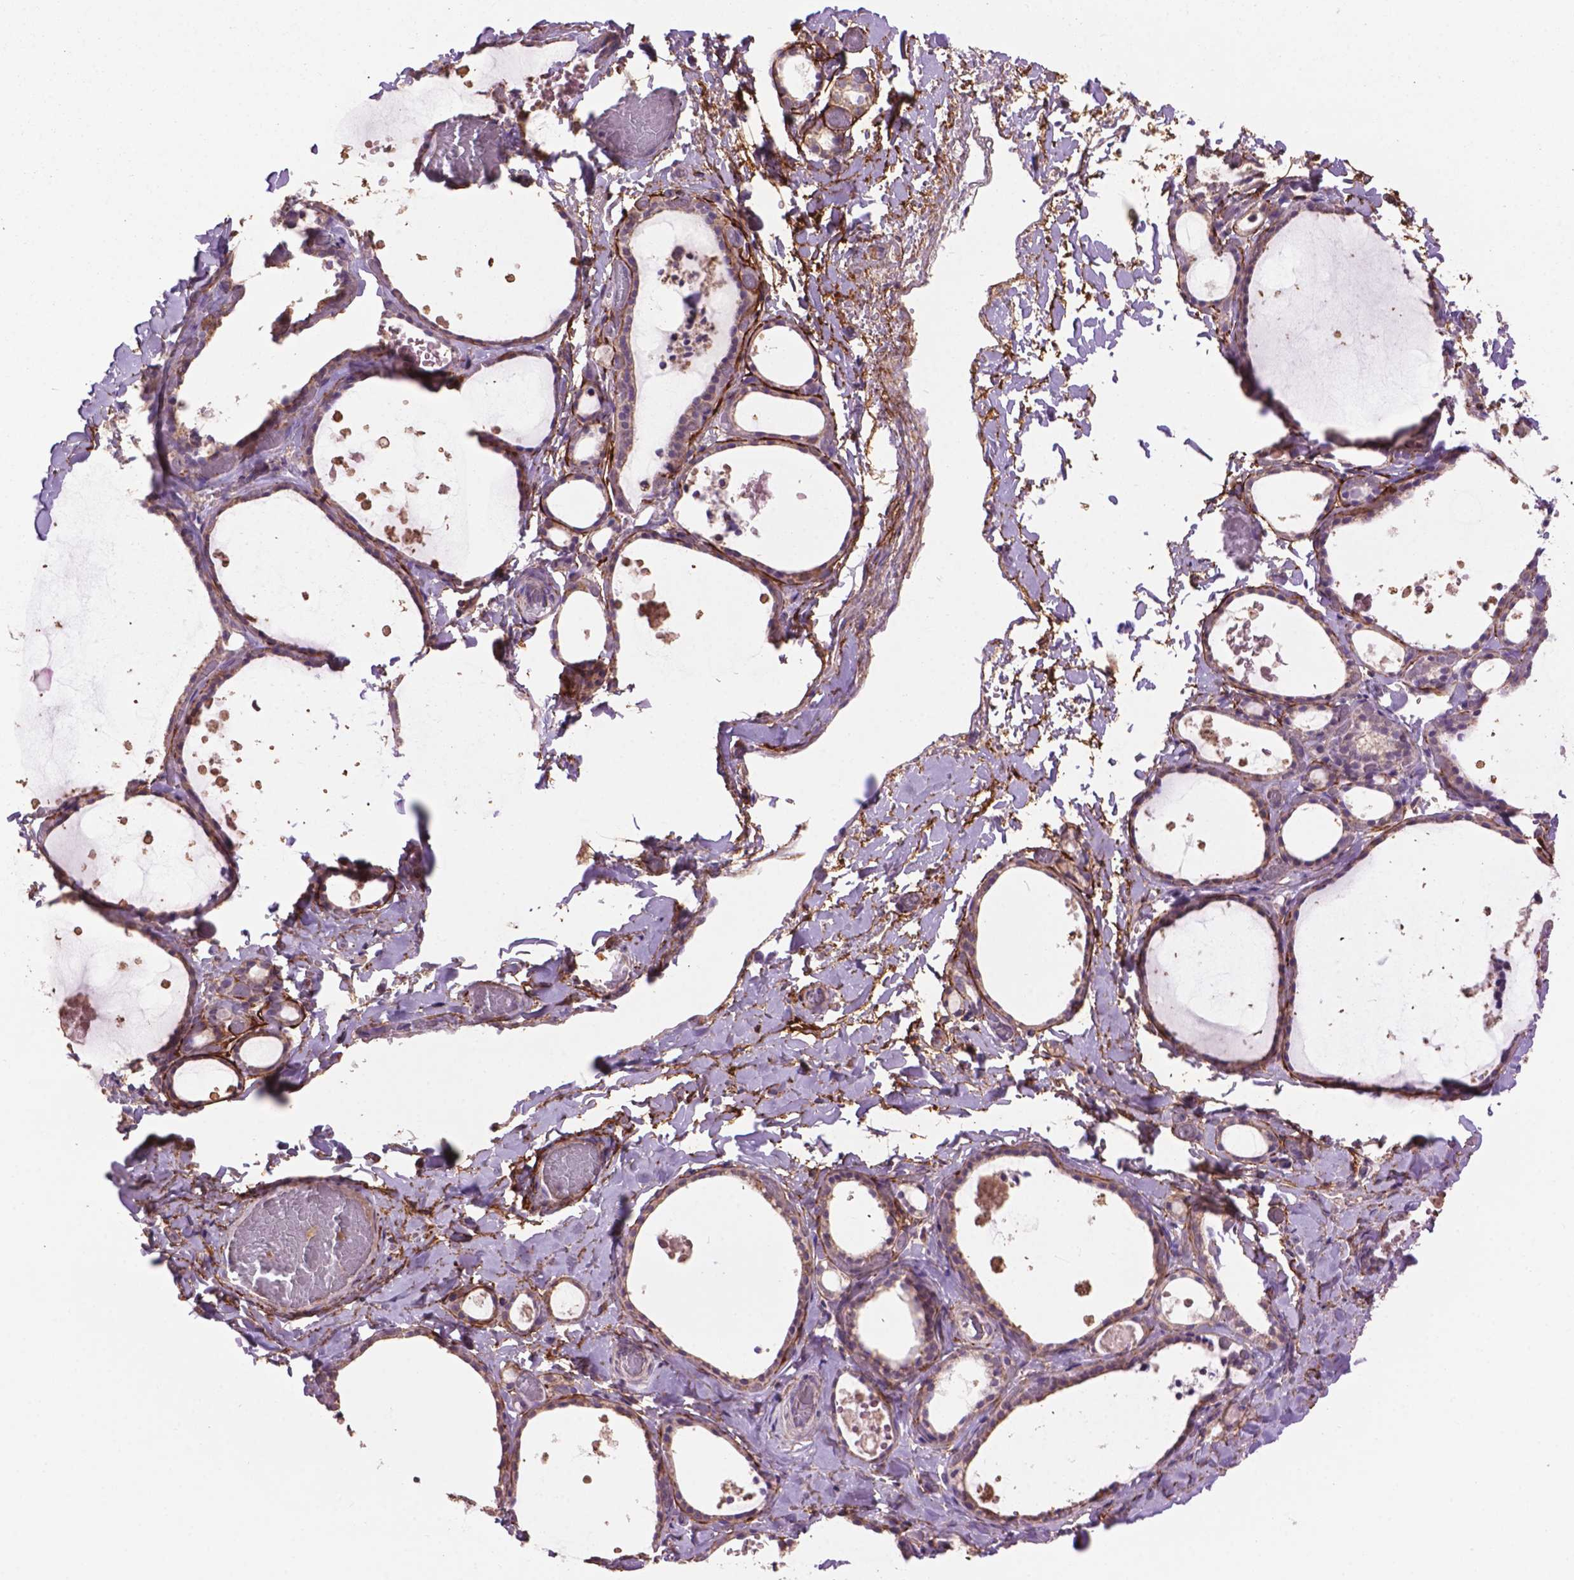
{"staining": {"intensity": "weak", "quantity": ">75%", "location": "cytoplasmic/membranous"}, "tissue": "thyroid gland", "cell_type": "Glandular cells", "image_type": "normal", "snomed": [{"axis": "morphology", "description": "Normal tissue, NOS"}, {"axis": "topography", "description": "Thyroid gland"}], "caption": "Protein positivity by IHC exhibits weak cytoplasmic/membranous expression in about >75% of glandular cells in benign thyroid gland. The protein of interest is stained brown, and the nuclei are stained in blue (DAB (3,3'-diaminobenzidine) IHC with brightfield microscopy, high magnification).", "gene": "LRRC3C", "patient": {"sex": "female", "age": 56}}